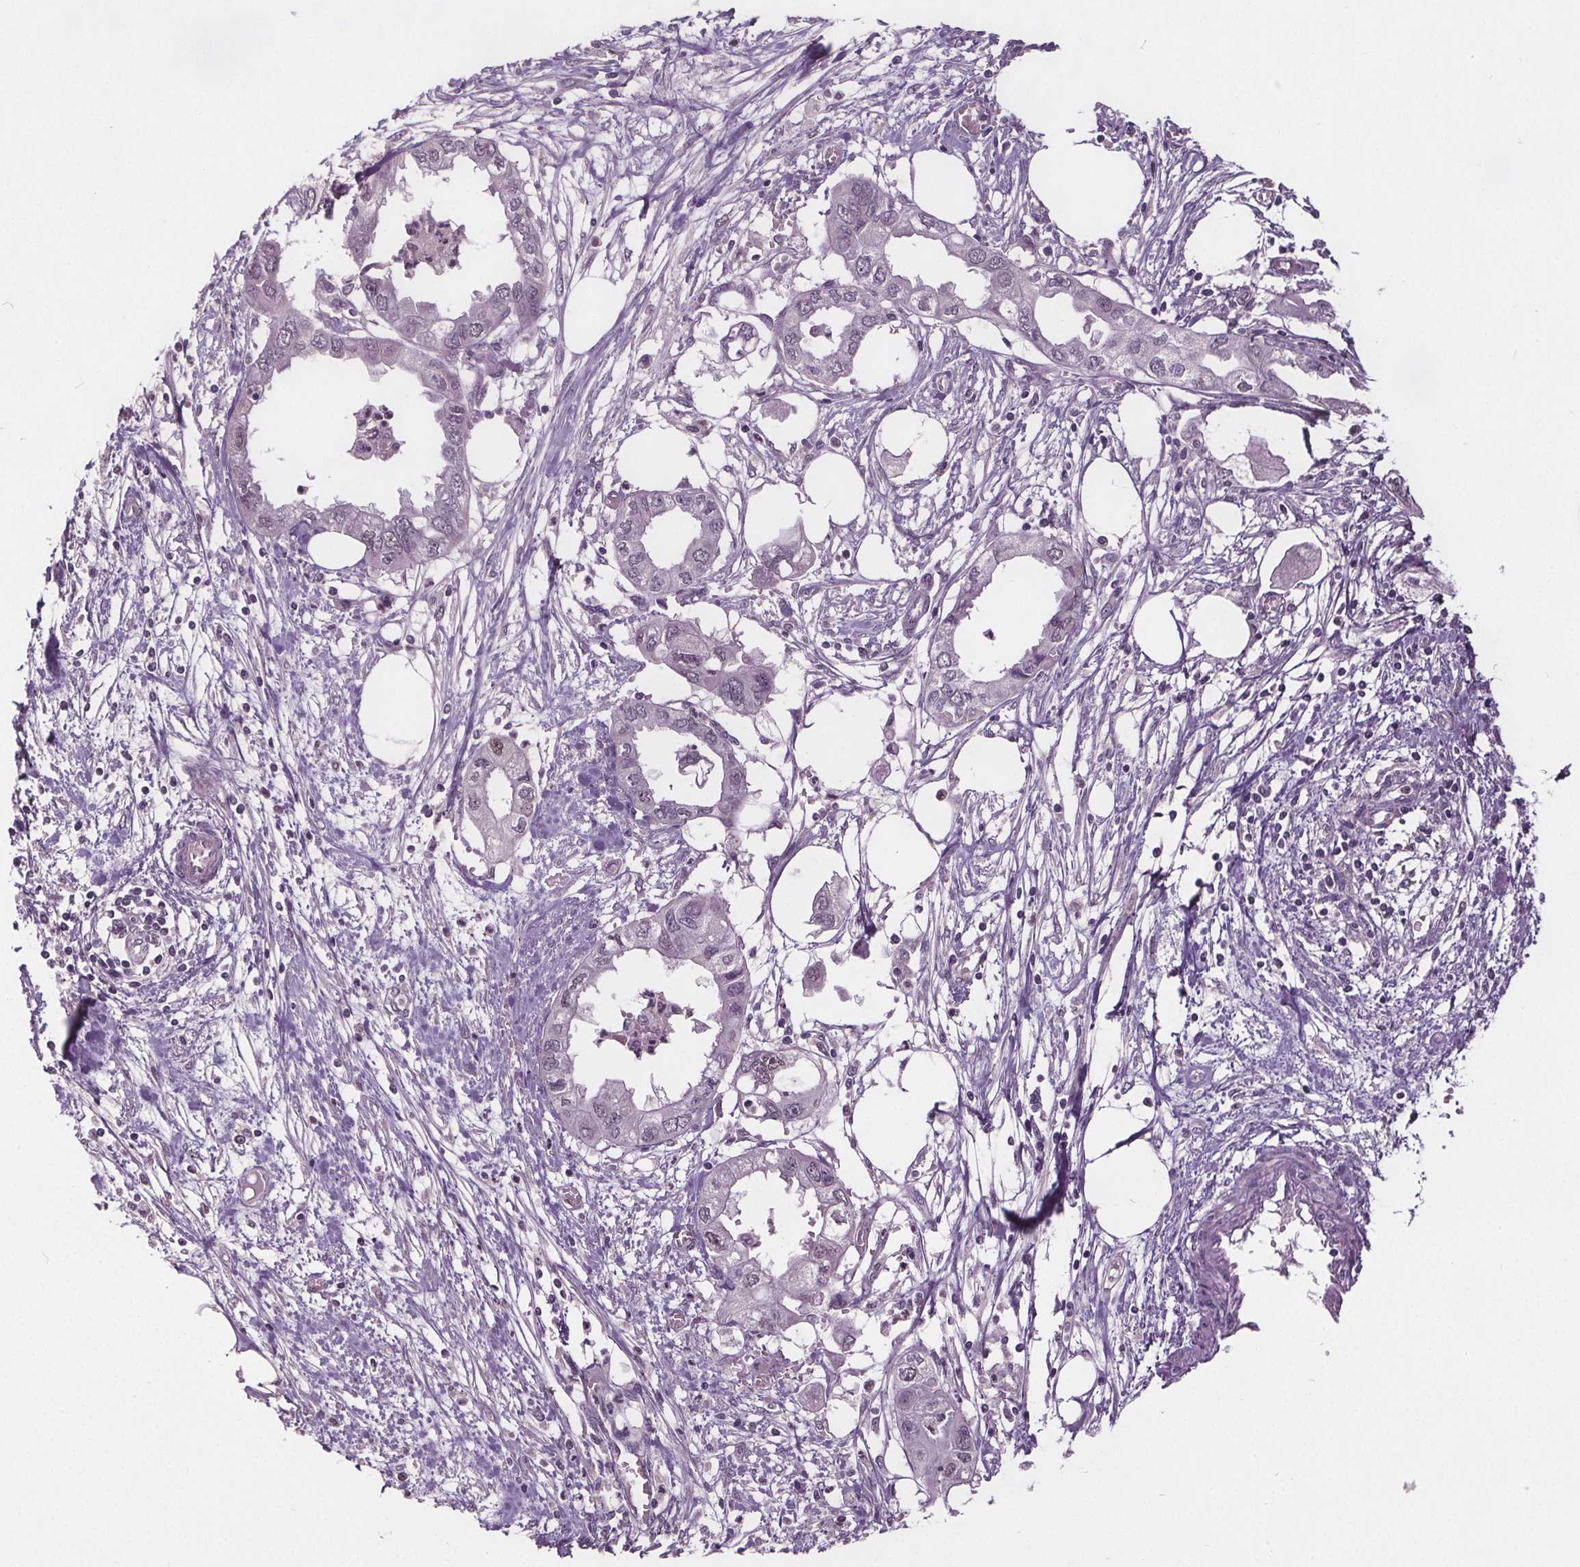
{"staining": {"intensity": "negative", "quantity": "none", "location": "none"}, "tissue": "endometrial cancer", "cell_type": "Tumor cells", "image_type": "cancer", "snomed": [{"axis": "morphology", "description": "Adenocarcinoma, NOS"}, {"axis": "morphology", "description": "Adenocarcinoma, metastatic, NOS"}, {"axis": "topography", "description": "Adipose tissue"}, {"axis": "topography", "description": "Endometrium"}], "caption": "Endometrial cancer (metastatic adenocarcinoma) stained for a protein using immunohistochemistry displays no positivity tumor cells.", "gene": "CENPF", "patient": {"sex": "female", "age": 67}}